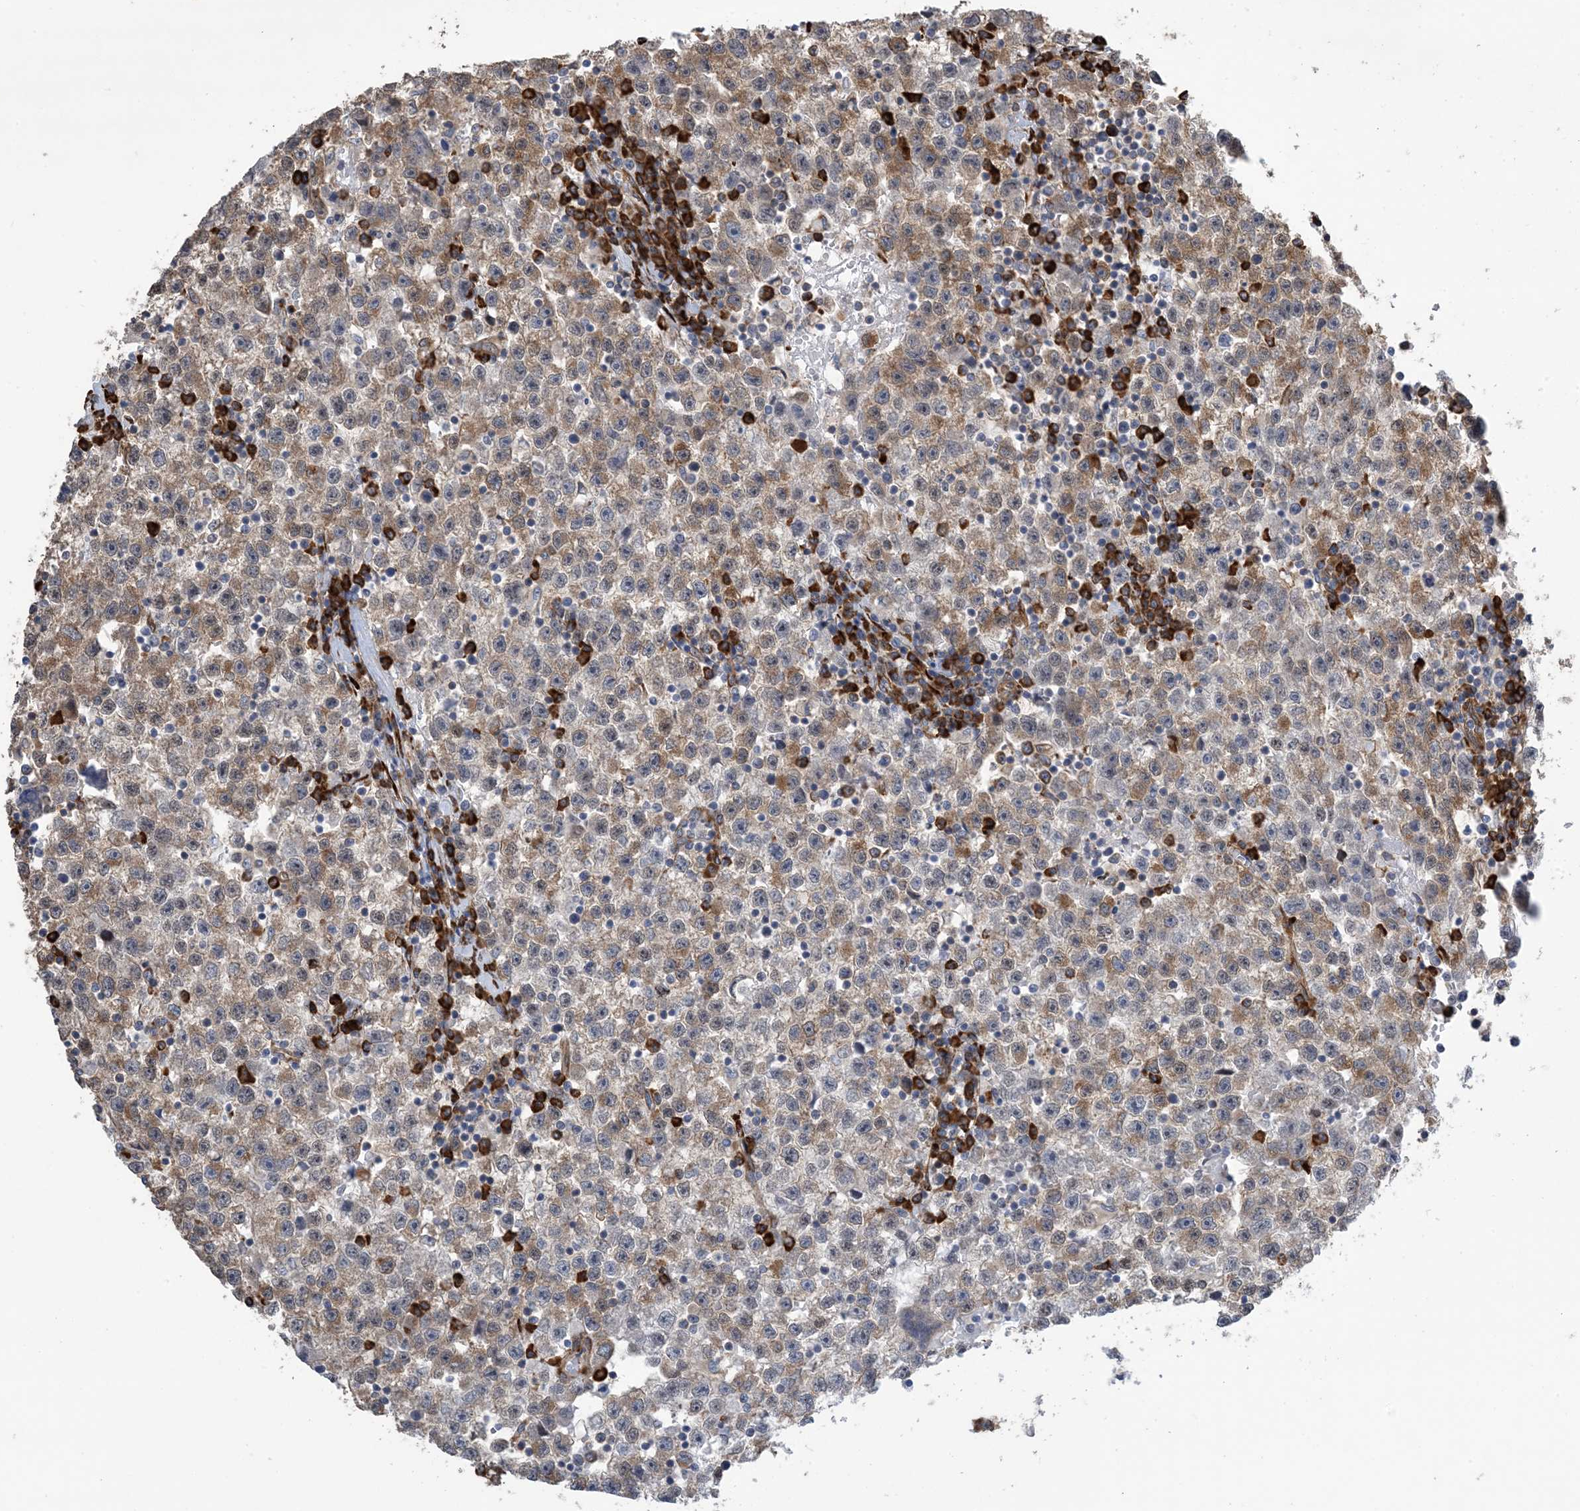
{"staining": {"intensity": "moderate", "quantity": "25%-75%", "location": "cytoplasmic/membranous"}, "tissue": "testis cancer", "cell_type": "Tumor cells", "image_type": "cancer", "snomed": [{"axis": "morphology", "description": "Seminoma, NOS"}, {"axis": "topography", "description": "Testis"}], "caption": "An image of seminoma (testis) stained for a protein exhibits moderate cytoplasmic/membranous brown staining in tumor cells.", "gene": "ZBTB45", "patient": {"sex": "male", "age": 22}}